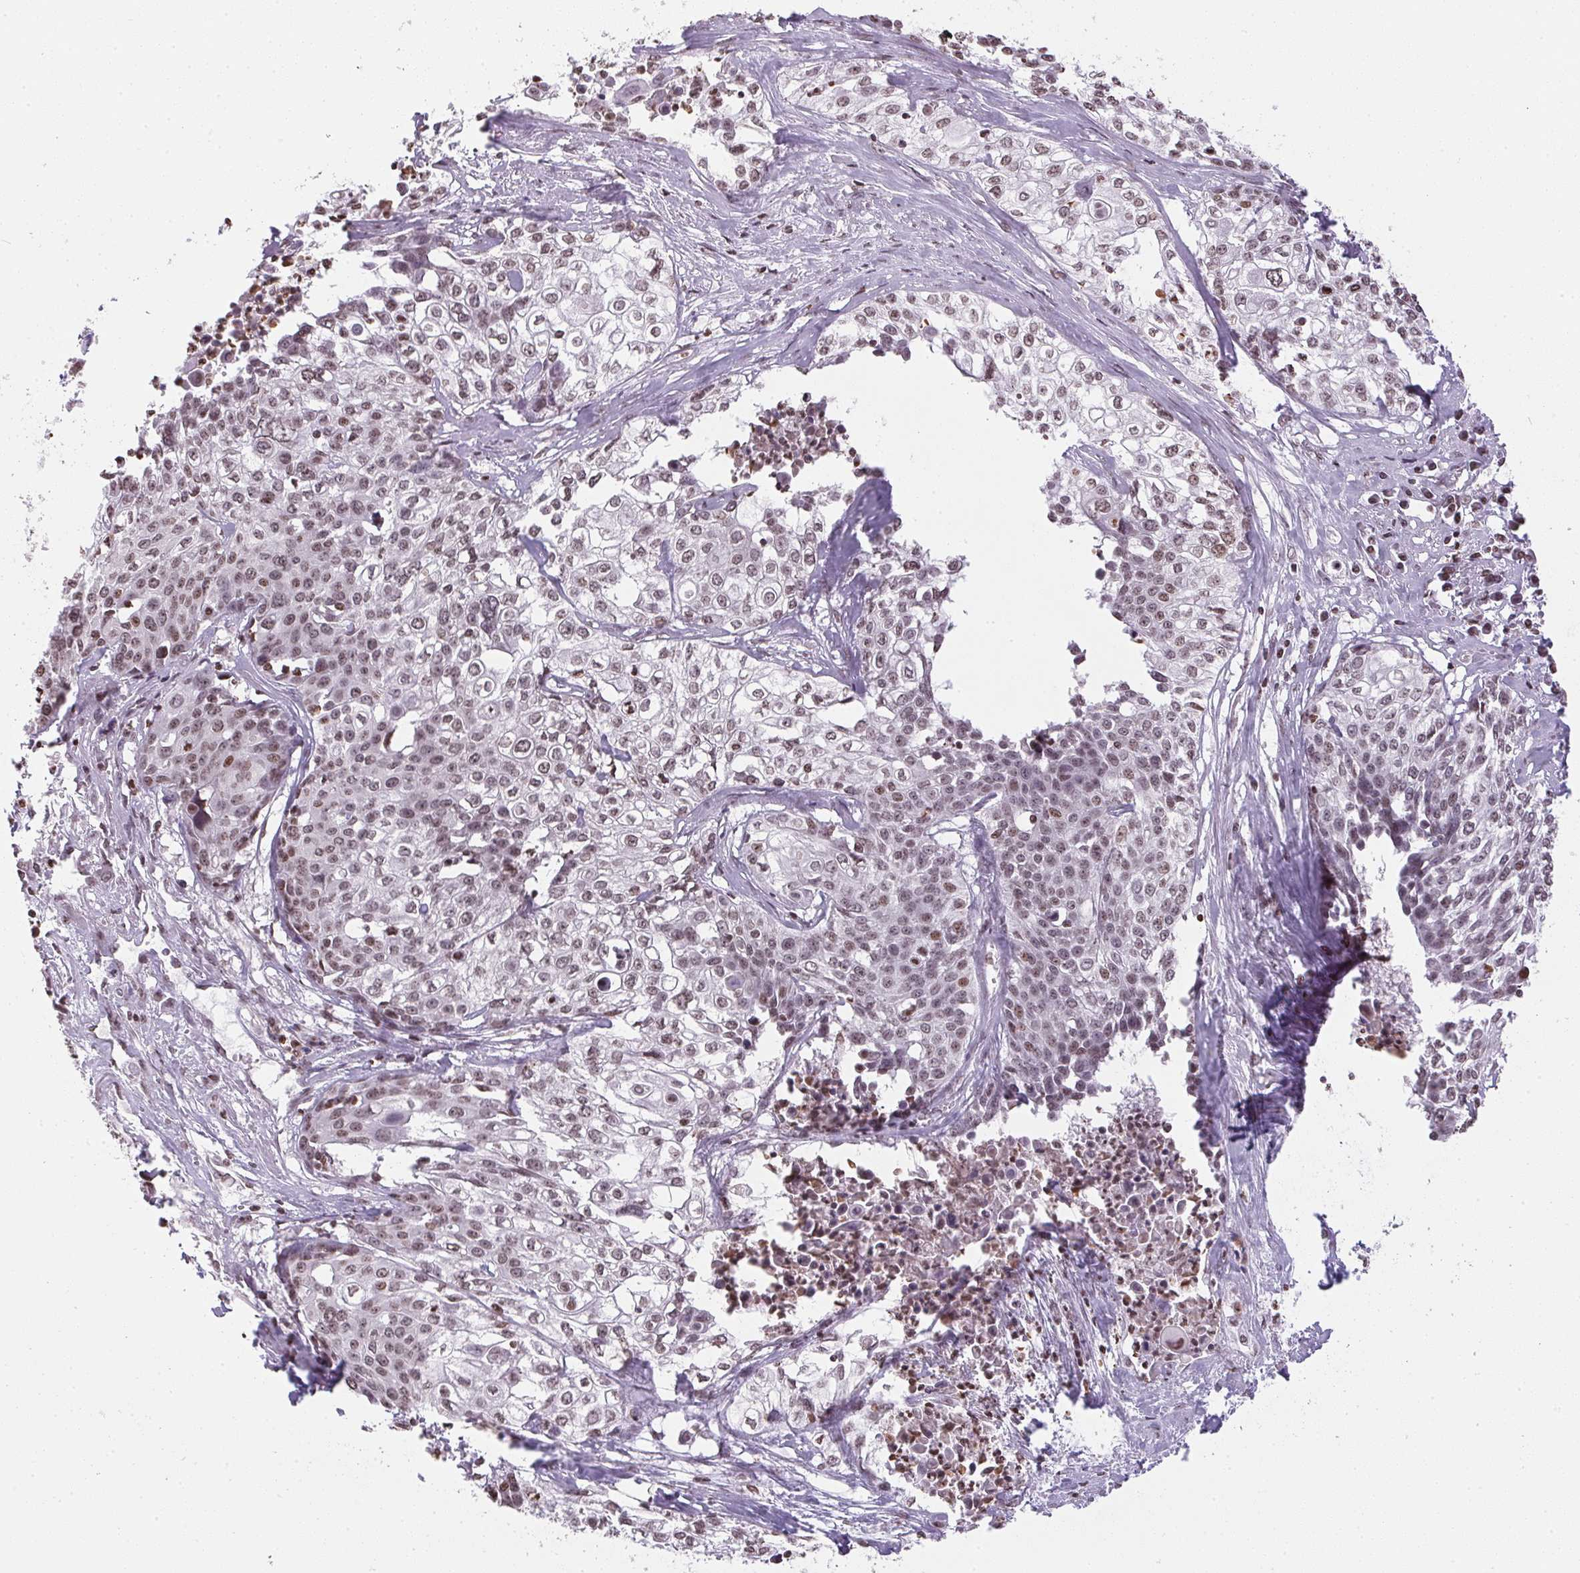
{"staining": {"intensity": "weak", "quantity": ">75%", "location": "nuclear"}, "tissue": "cervical cancer", "cell_type": "Tumor cells", "image_type": "cancer", "snomed": [{"axis": "morphology", "description": "Squamous cell carcinoma, NOS"}, {"axis": "topography", "description": "Cervix"}], "caption": "A photomicrograph showing weak nuclear expression in about >75% of tumor cells in cervical cancer (squamous cell carcinoma), as visualized by brown immunohistochemical staining.", "gene": "RNF181", "patient": {"sex": "female", "age": 39}}